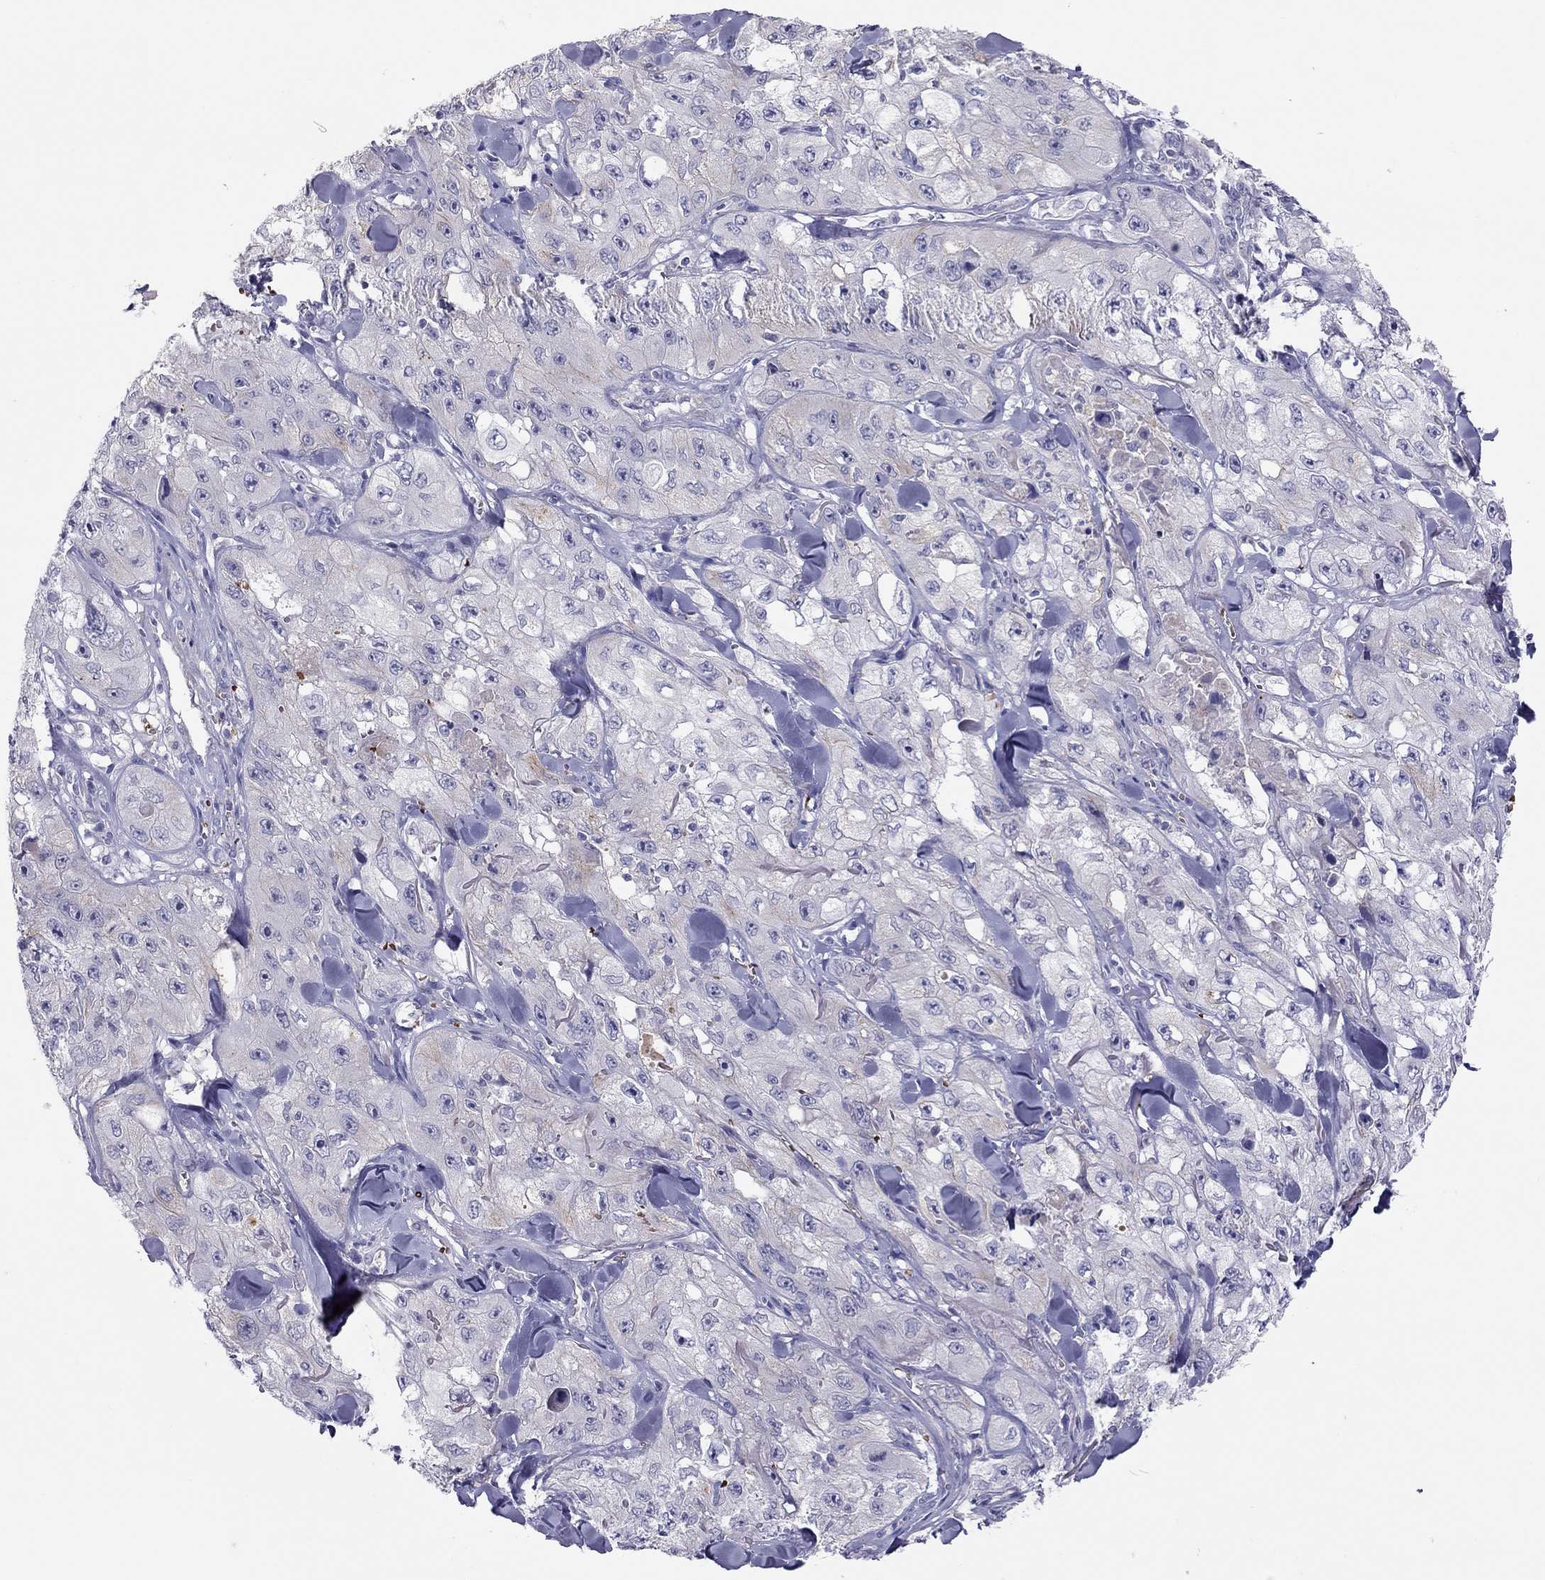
{"staining": {"intensity": "negative", "quantity": "none", "location": "none"}, "tissue": "skin cancer", "cell_type": "Tumor cells", "image_type": "cancer", "snomed": [{"axis": "morphology", "description": "Squamous cell carcinoma, NOS"}, {"axis": "topography", "description": "Skin"}, {"axis": "topography", "description": "Subcutis"}], "caption": "Immunohistochemical staining of skin cancer reveals no significant staining in tumor cells.", "gene": "FRMD1", "patient": {"sex": "male", "age": 73}}